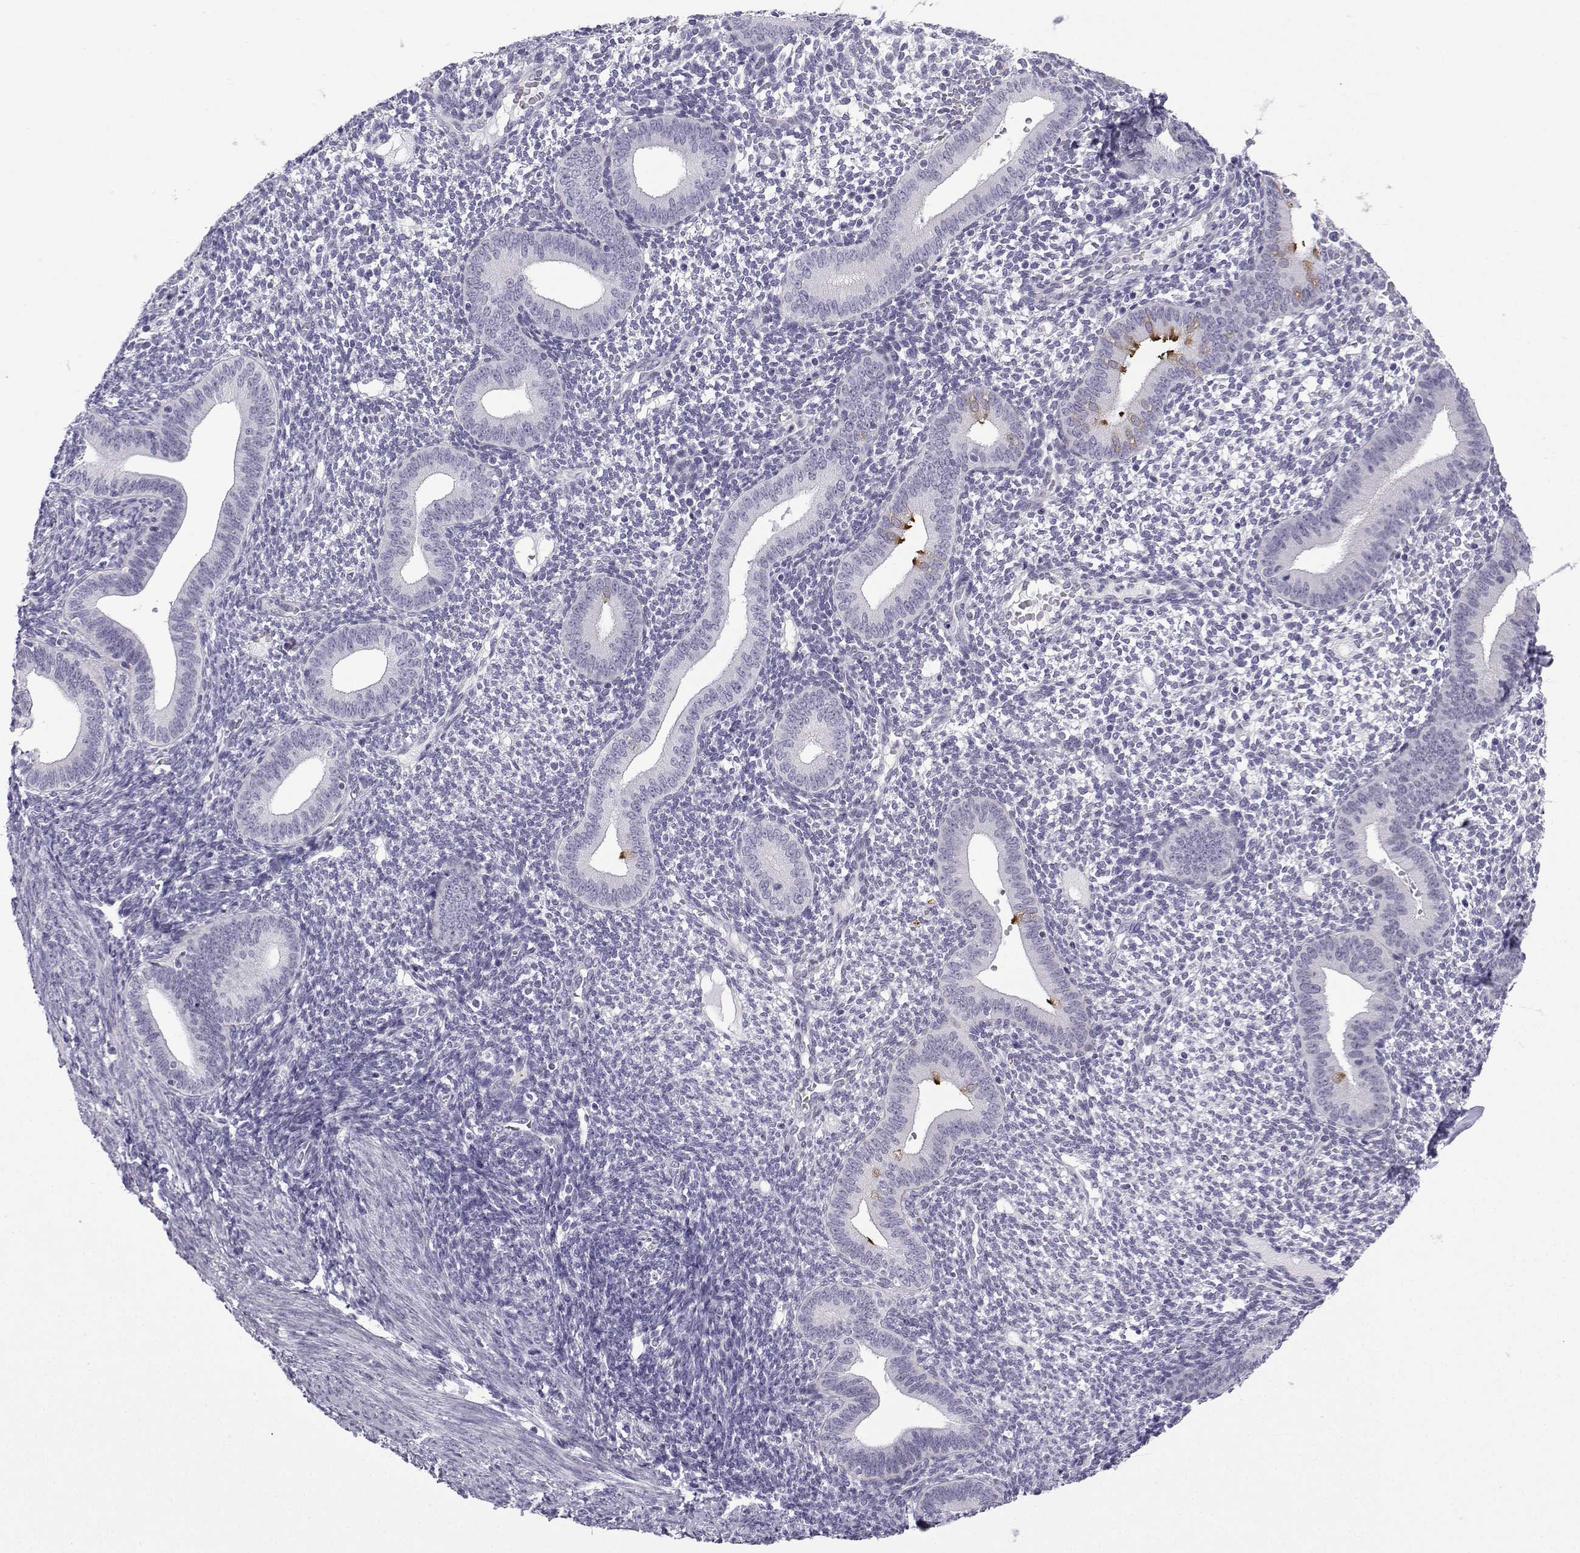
{"staining": {"intensity": "negative", "quantity": "none", "location": "none"}, "tissue": "endometrium", "cell_type": "Cells in endometrial stroma", "image_type": "normal", "snomed": [{"axis": "morphology", "description": "Normal tissue, NOS"}, {"axis": "topography", "description": "Endometrium"}], "caption": "IHC photomicrograph of benign endometrium: endometrium stained with DAB (3,3'-diaminobenzidine) exhibits no significant protein positivity in cells in endometrial stroma. The staining is performed using DAB brown chromogen with nuclei counter-stained in using hematoxylin.", "gene": "CFAP53", "patient": {"sex": "female", "age": 40}}